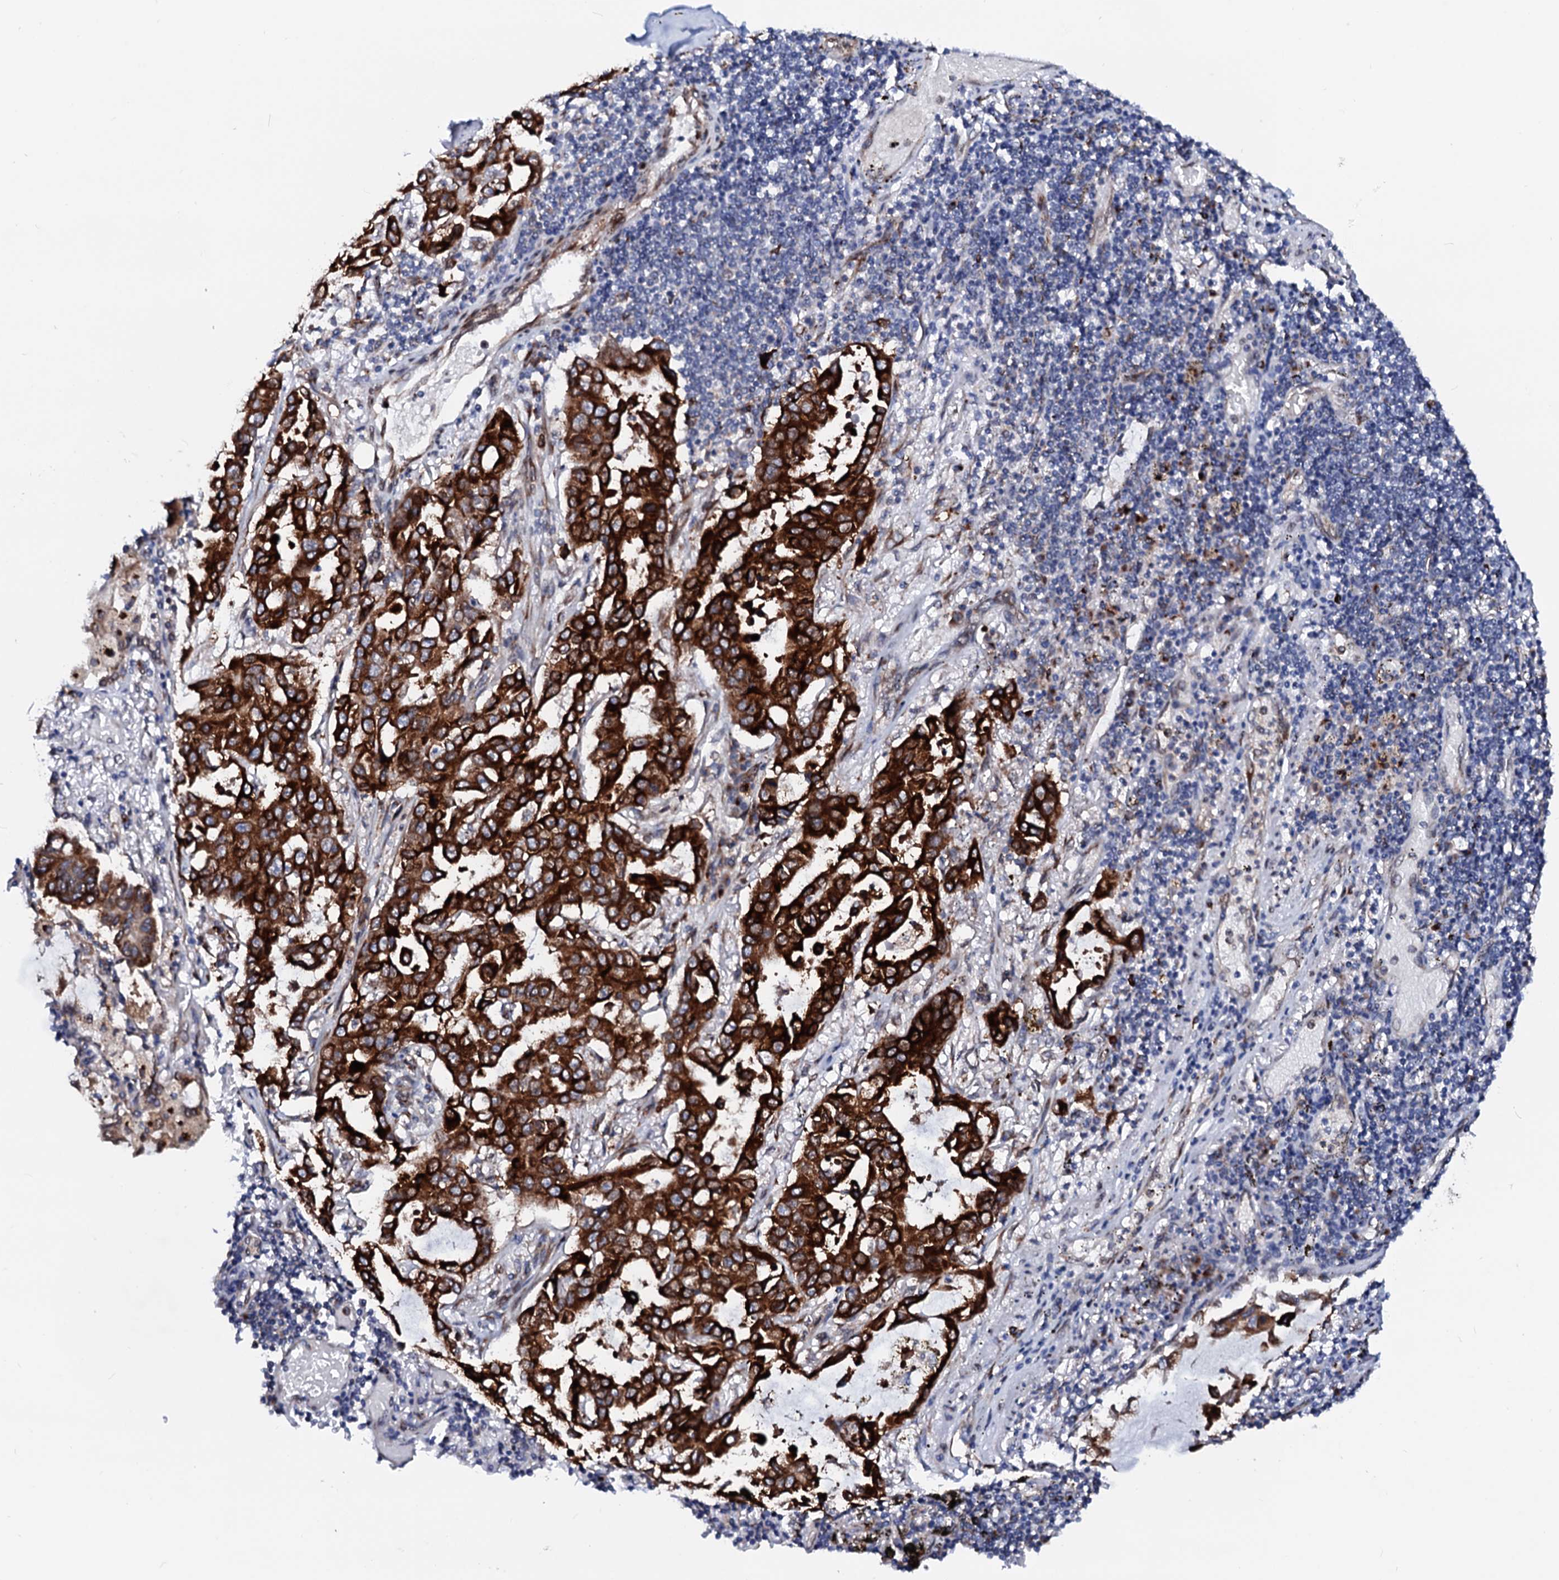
{"staining": {"intensity": "strong", "quantity": ">75%", "location": "cytoplasmic/membranous"}, "tissue": "lung cancer", "cell_type": "Tumor cells", "image_type": "cancer", "snomed": [{"axis": "morphology", "description": "Adenocarcinoma, NOS"}, {"axis": "topography", "description": "Lung"}], "caption": "Protein staining exhibits strong cytoplasmic/membranous positivity in about >75% of tumor cells in lung adenocarcinoma.", "gene": "TMCO3", "patient": {"sex": "male", "age": 64}}